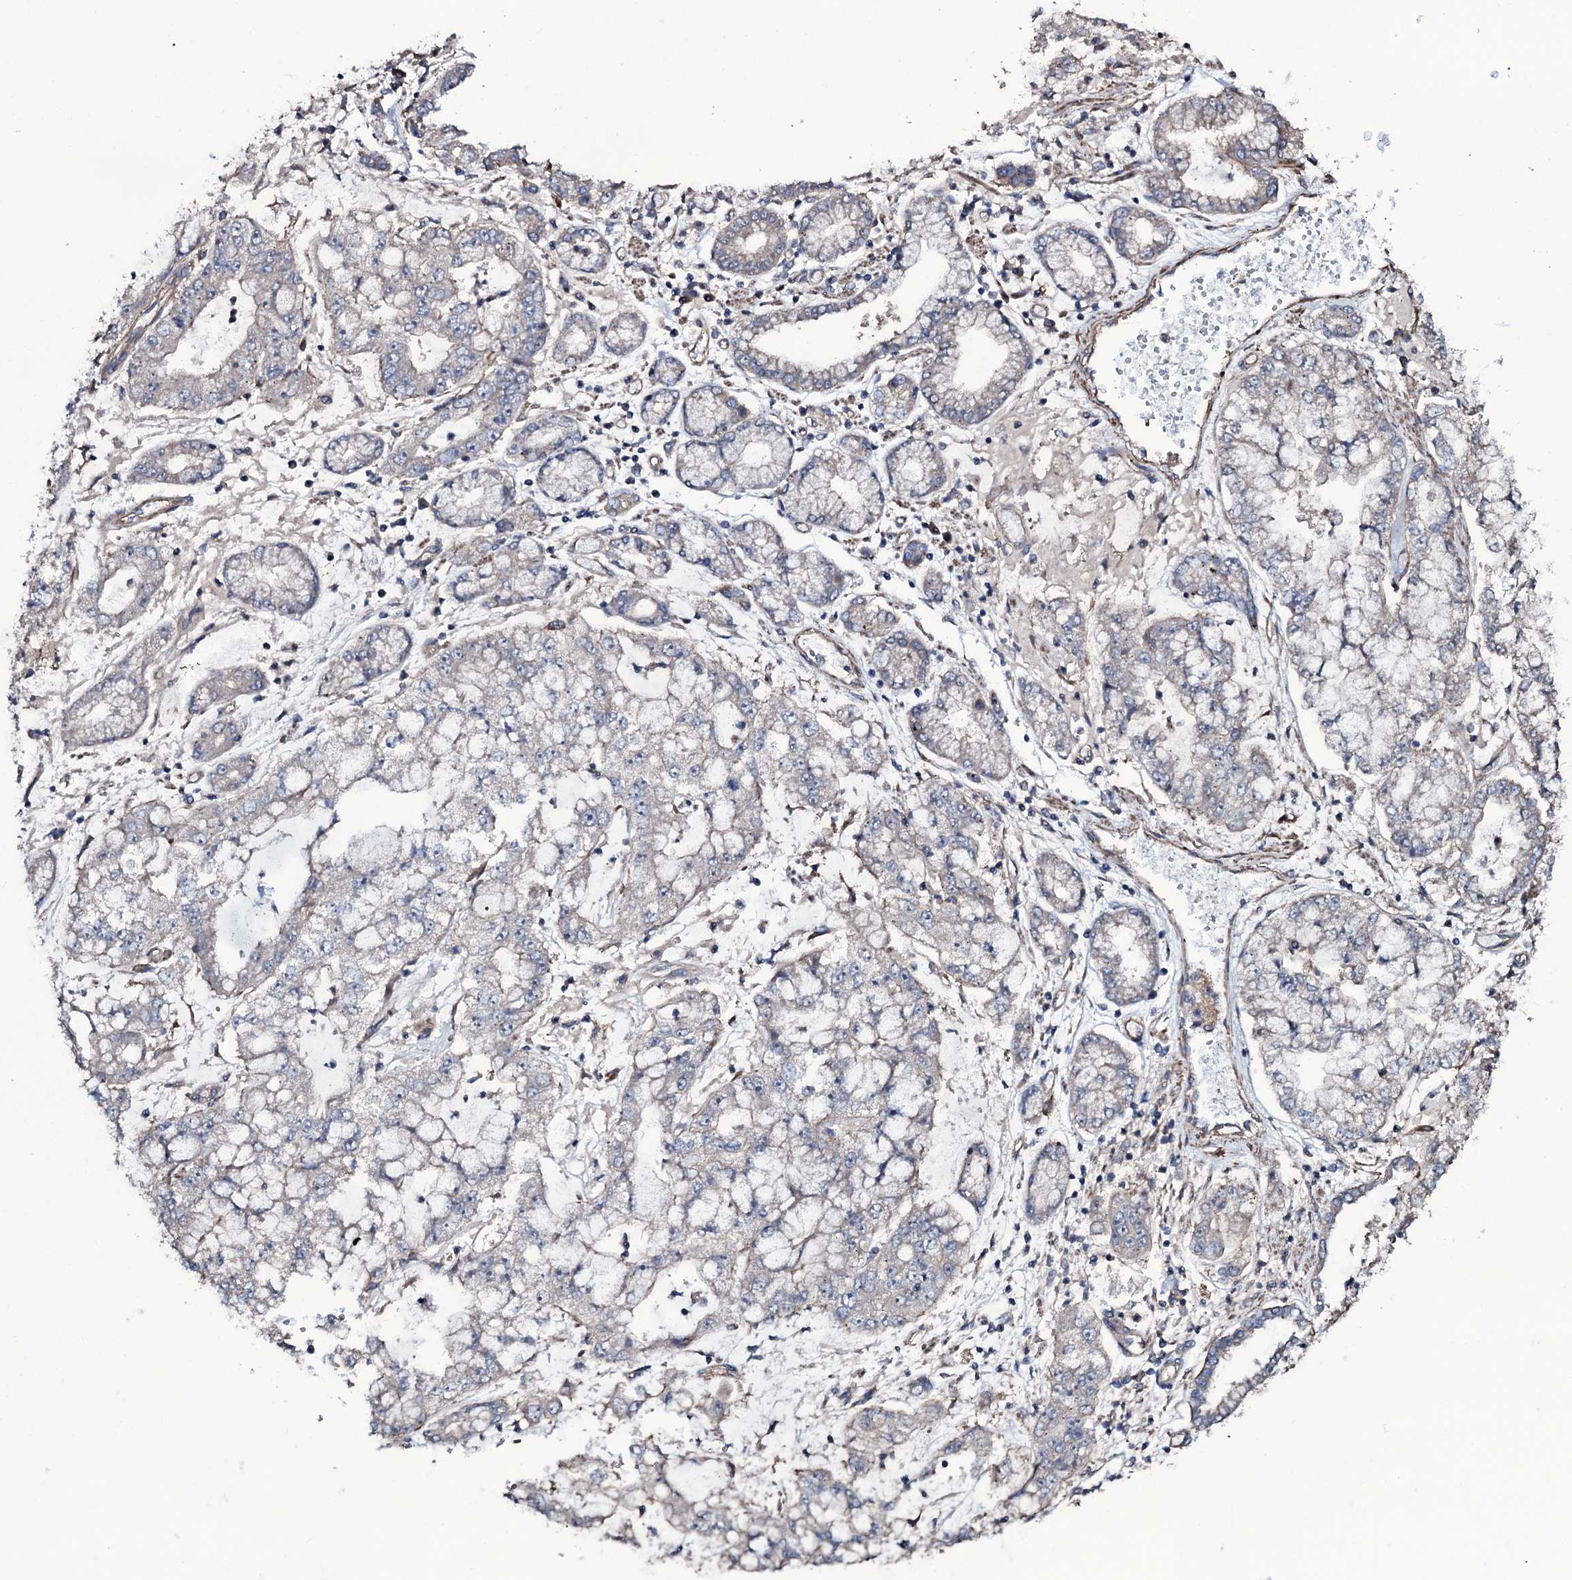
{"staining": {"intensity": "weak", "quantity": "<25%", "location": "cytoplasmic/membranous"}, "tissue": "stomach cancer", "cell_type": "Tumor cells", "image_type": "cancer", "snomed": [{"axis": "morphology", "description": "Adenocarcinoma, NOS"}, {"axis": "topography", "description": "Stomach"}], "caption": "The immunohistochemistry micrograph has no significant staining in tumor cells of stomach cancer (adenocarcinoma) tissue.", "gene": "WIPF3", "patient": {"sex": "male", "age": 76}}